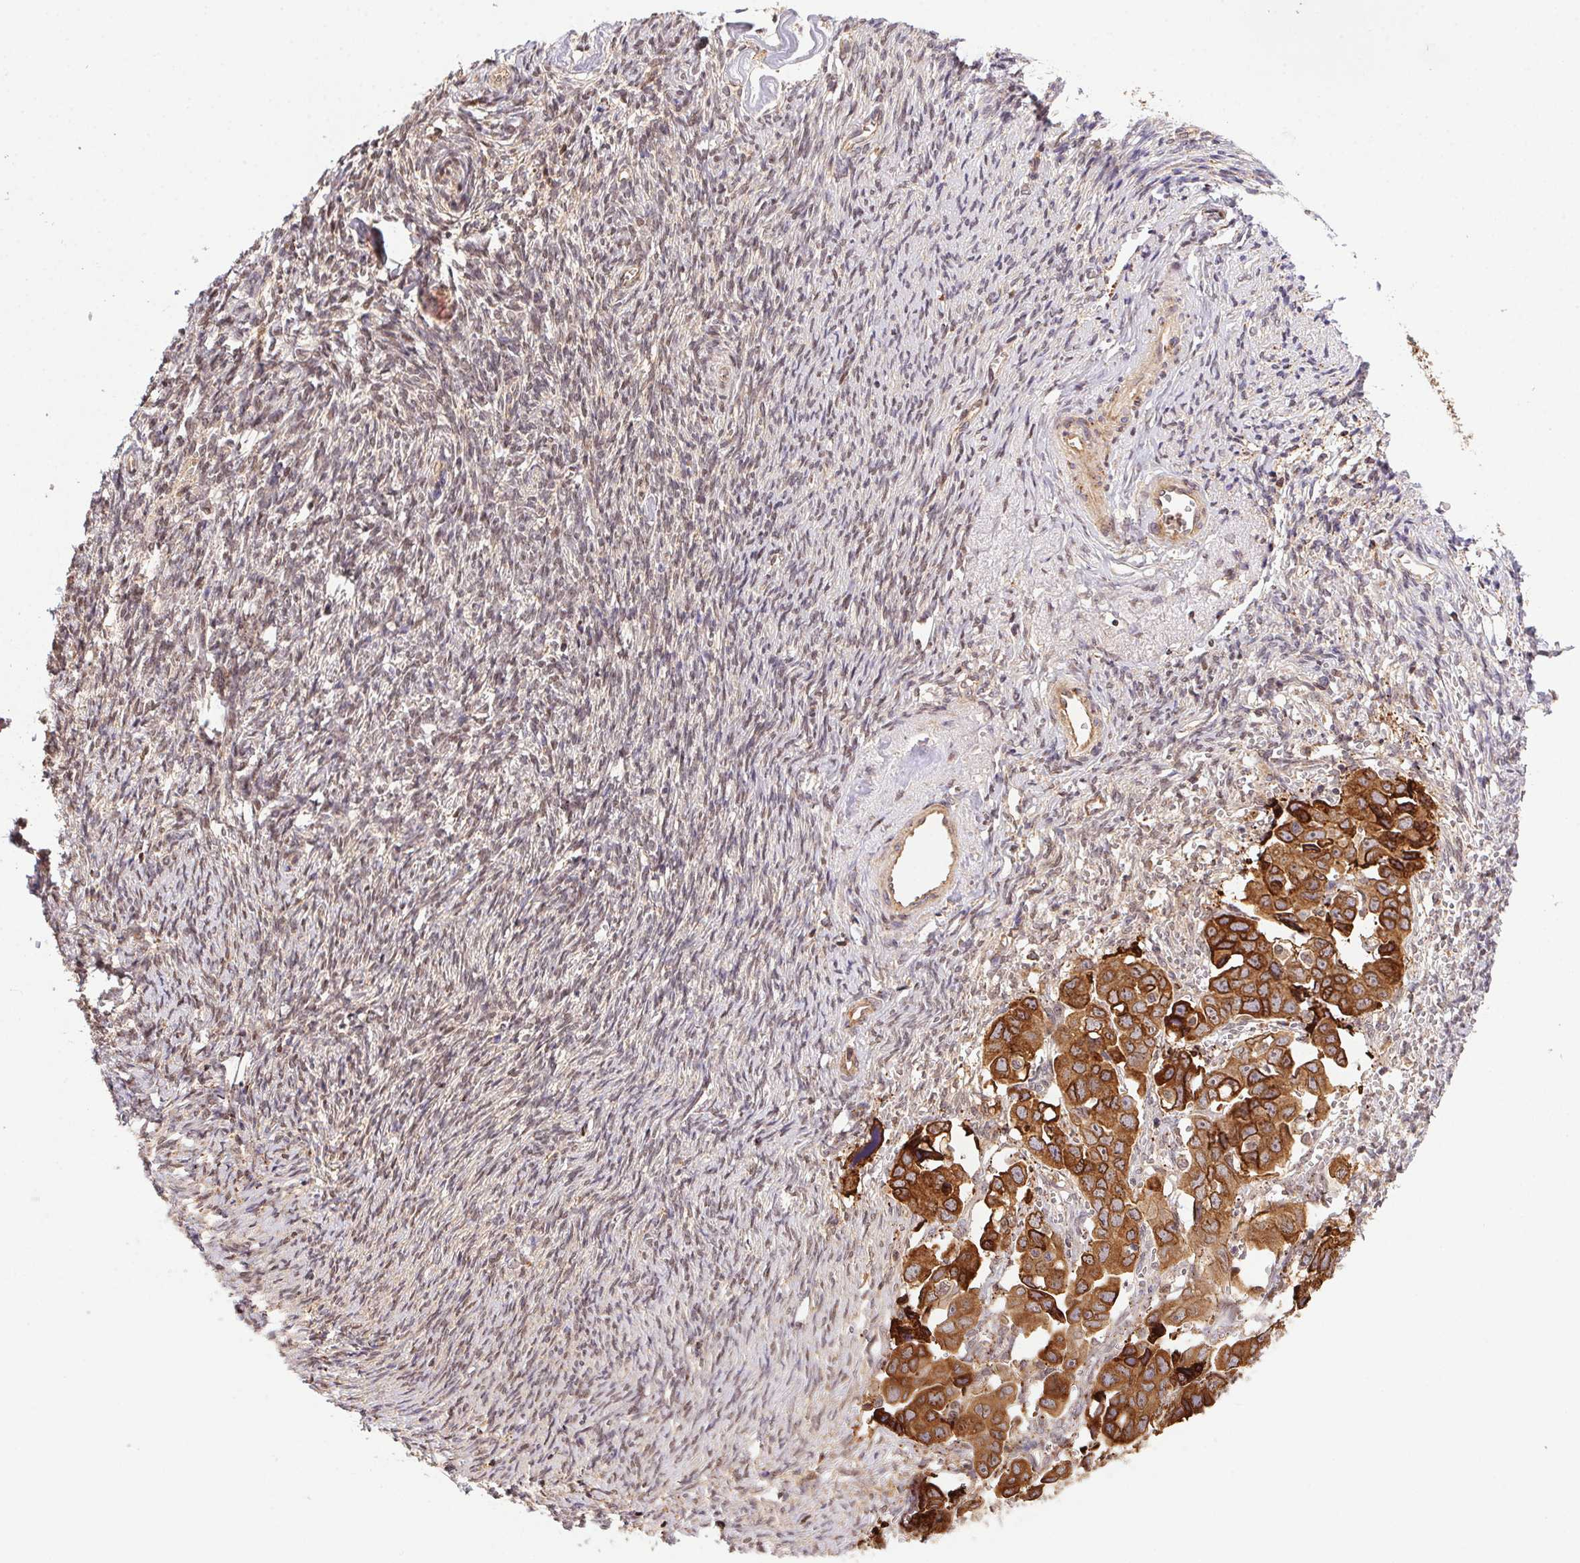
{"staining": {"intensity": "strong", "quantity": ">75%", "location": "cytoplasmic/membranous"}, "tissue": "ovarian cancer", "cell_type": "Tumor cells", "image_type": "cancer", "snomed": [{"axis": "morphology", "description": "Cystadenocarcinoma, serous, NOS"}, {"axis": "topography", "description": "Ovary"}], "caption": "DAB immunohistochemical staining of serous cystadenocarcinoma (ovarian) shows strong cytoplasmic/membranous protein positivity in about >75% of tumor cells. (DAB = brown stain, brightfield microscopy at high magnification).", "gene": "MEX3D", "patient": {"sex": "female", "age": 59}}